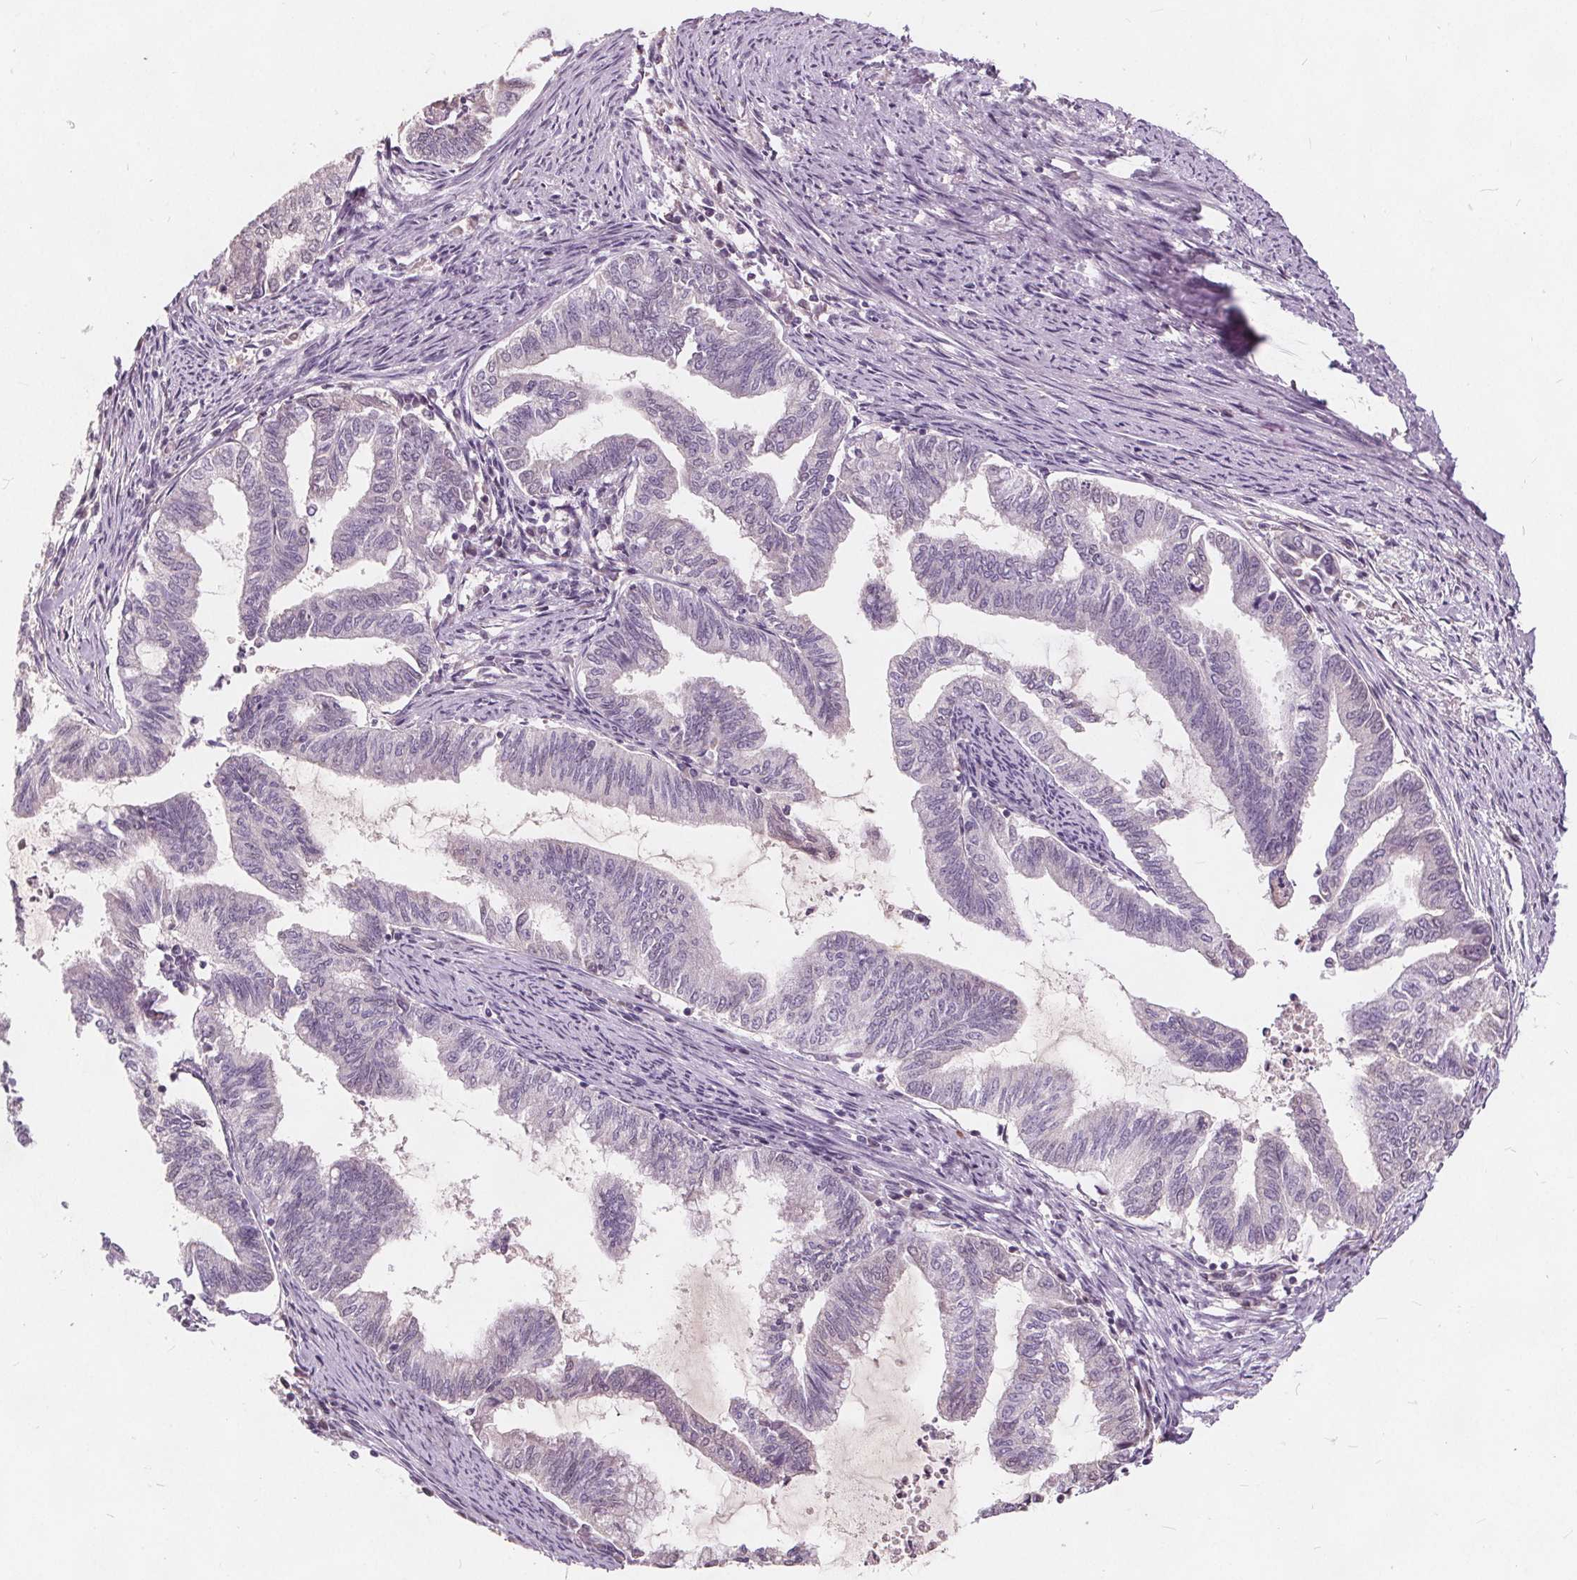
{"staining": {"intensity": "negative", "quantity": "none", "location": "none"}, "tissue": "endometrial cancer", "cell_type": "Tumor cells", "image_type": "cancer", "snomed": [{"axis": "morphology", "description": "Adenocarcinoma, NOS"}, {"axis": "topography", "description": "Endometrium"}], "caption": "Micrograph shows no protein expression in tumor cells of endometrial adenocarcinoma tissue.", "gene": "PLA2G2E", "patient": {"sex": "female", "age": 79}}